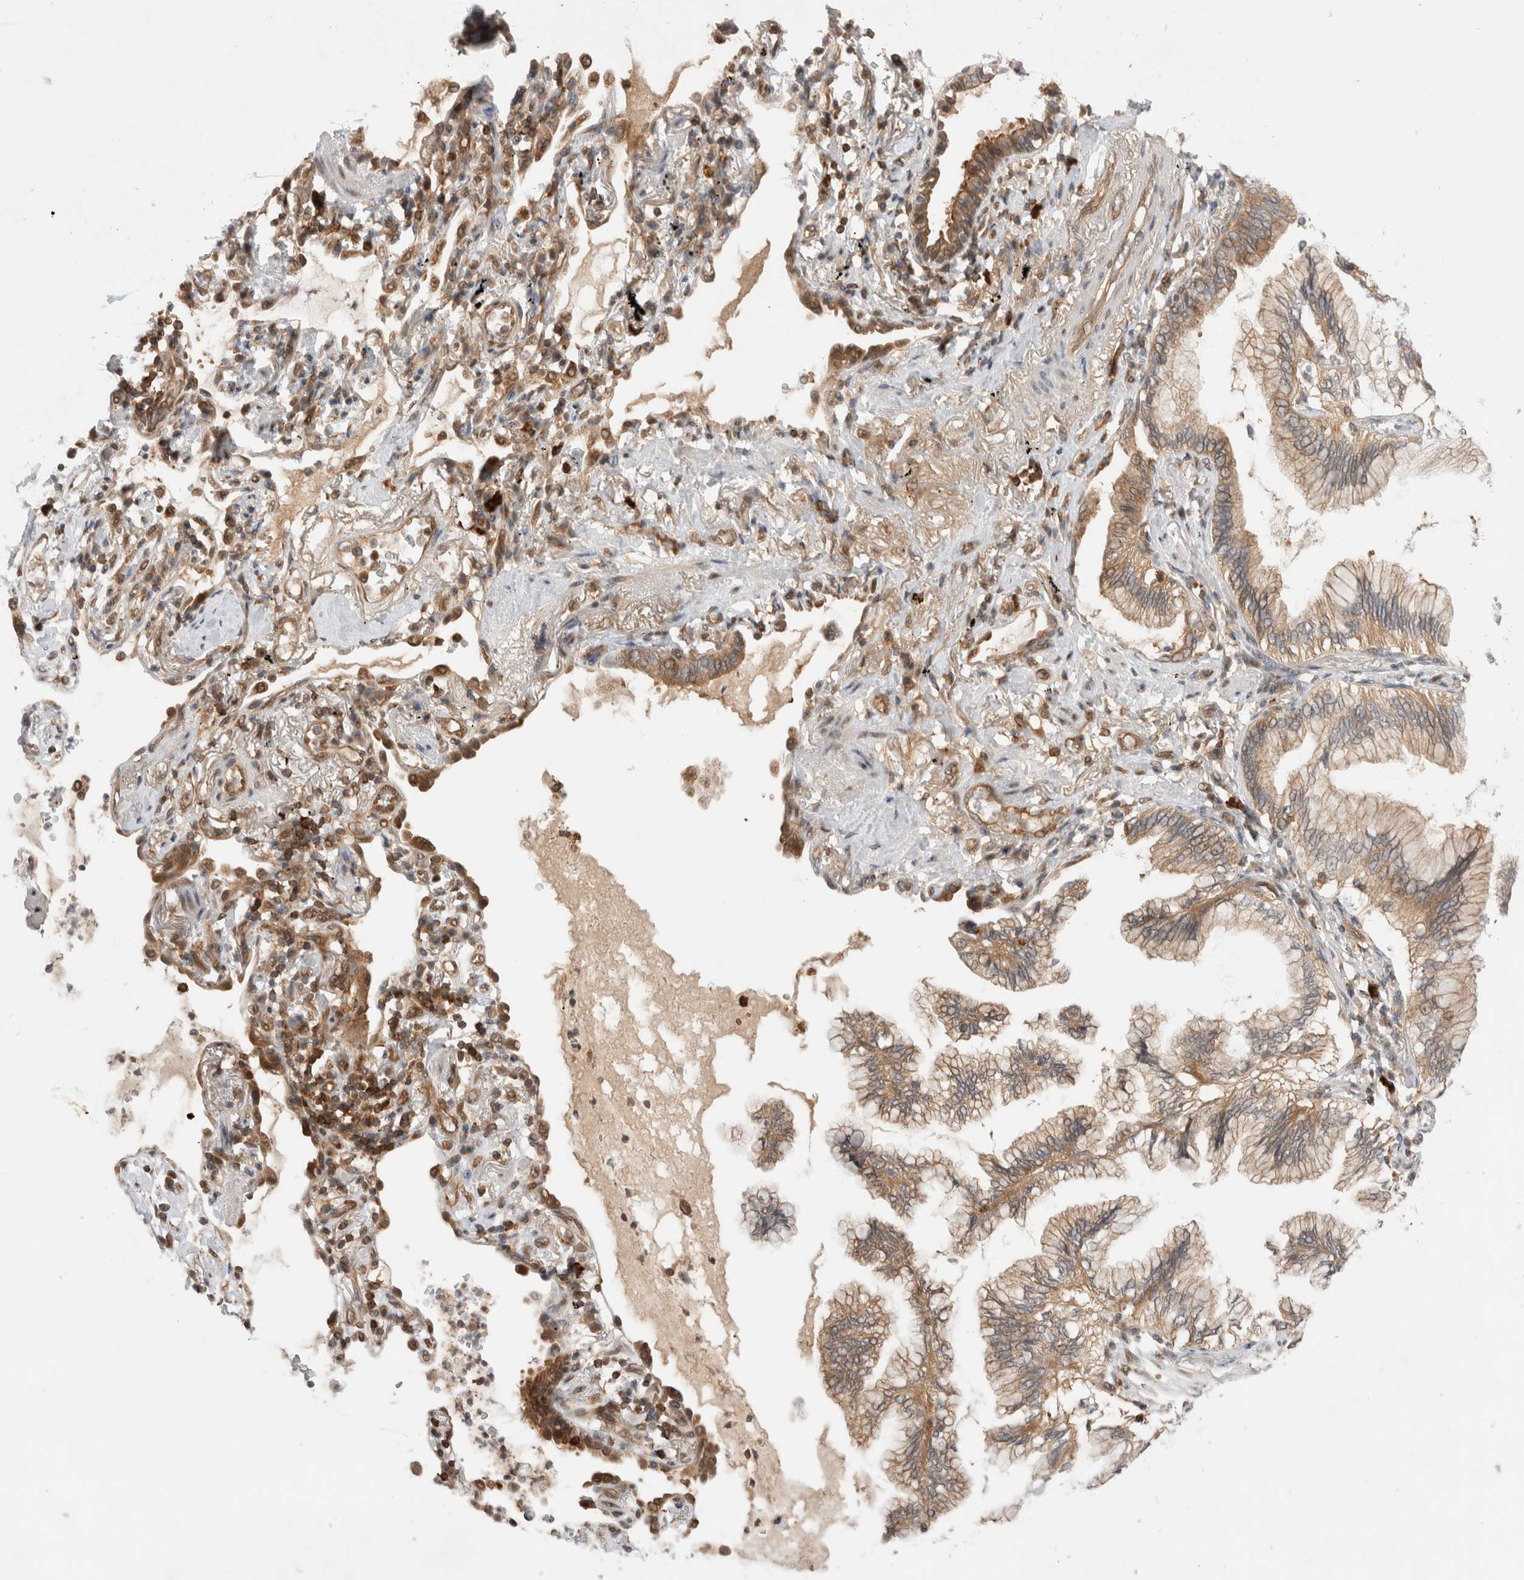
{"staining": {"intensity": "weak", "quantity": ">75%", "location": "cytoplasmic/membranous"}, "tissue": "lung cancer", "cell_type": "Tumor cells", "image_type": "cancer", "snomed": [{"axis": "morphology", "description": "Adenocarcinoma, NOS"}, {"axis": "topography", "description": "Lung"}], "caption": "Protein staining of lung adenocarcinoma tissue reveals weak cytoplasmic/membranous expression in approximately >75% of tumor cells.", "gene": "NFKB1", "patient": {"sex": "female", "age": 70}}